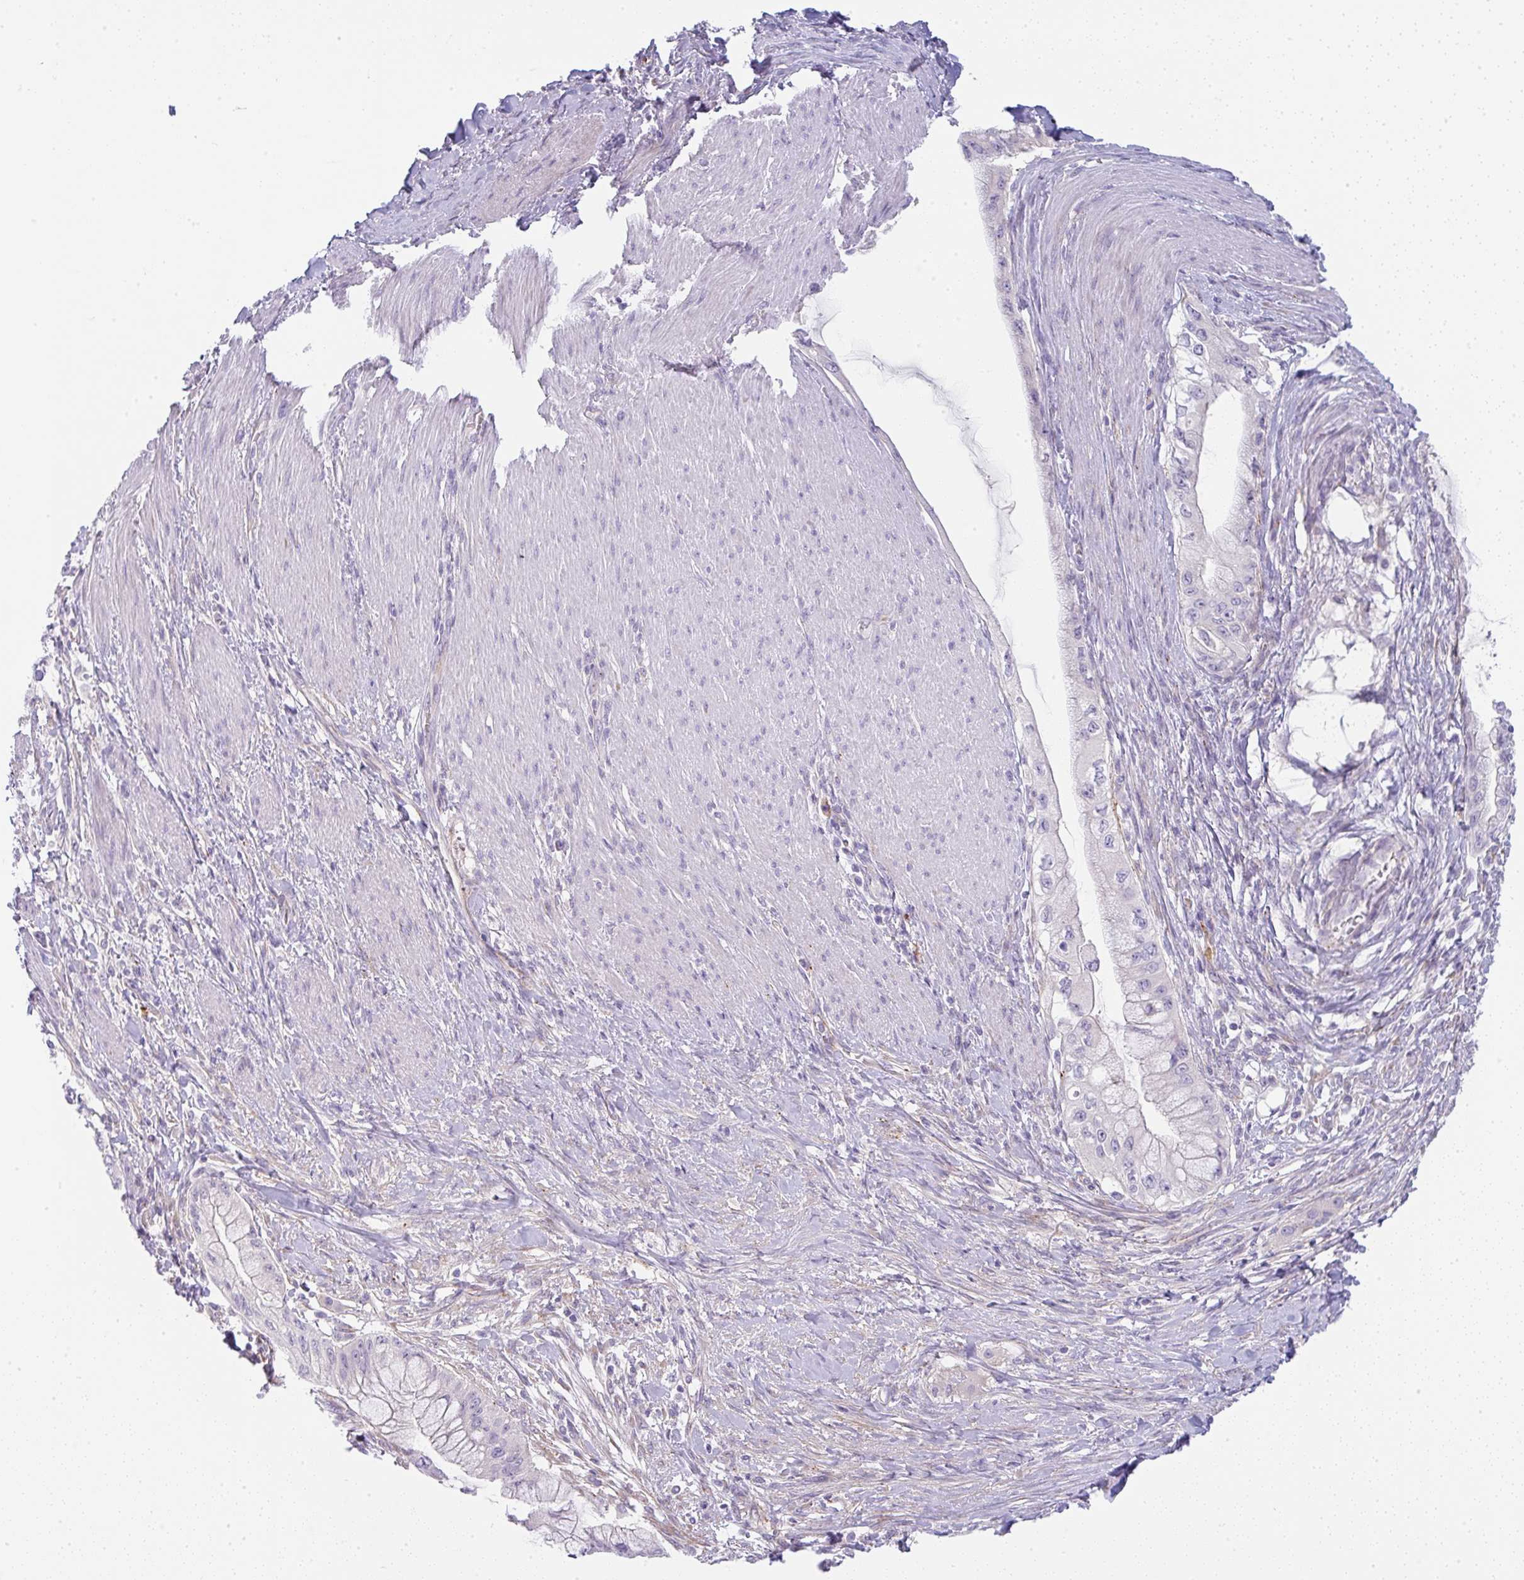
{"staining": {"intensity": "negative", "quantity": "none", "location": "none"}, "tissue": "pancreatic cancer", "cell_type": "Tumor cells", "image_type": "cancer", "snomed": [{"axis": "morphology", "description": "Adenocarcinoma, NOS"}, {"axis": "topography", "description": "Pancreas"}], "caption": "This is an immunohistochemistry (IHC) micrograph of adenocarcinoma (pancreatic). There is no positivity in tumor cells.", "gene": "LPAR4", "patient": {"sex": "male", "age": 48}}